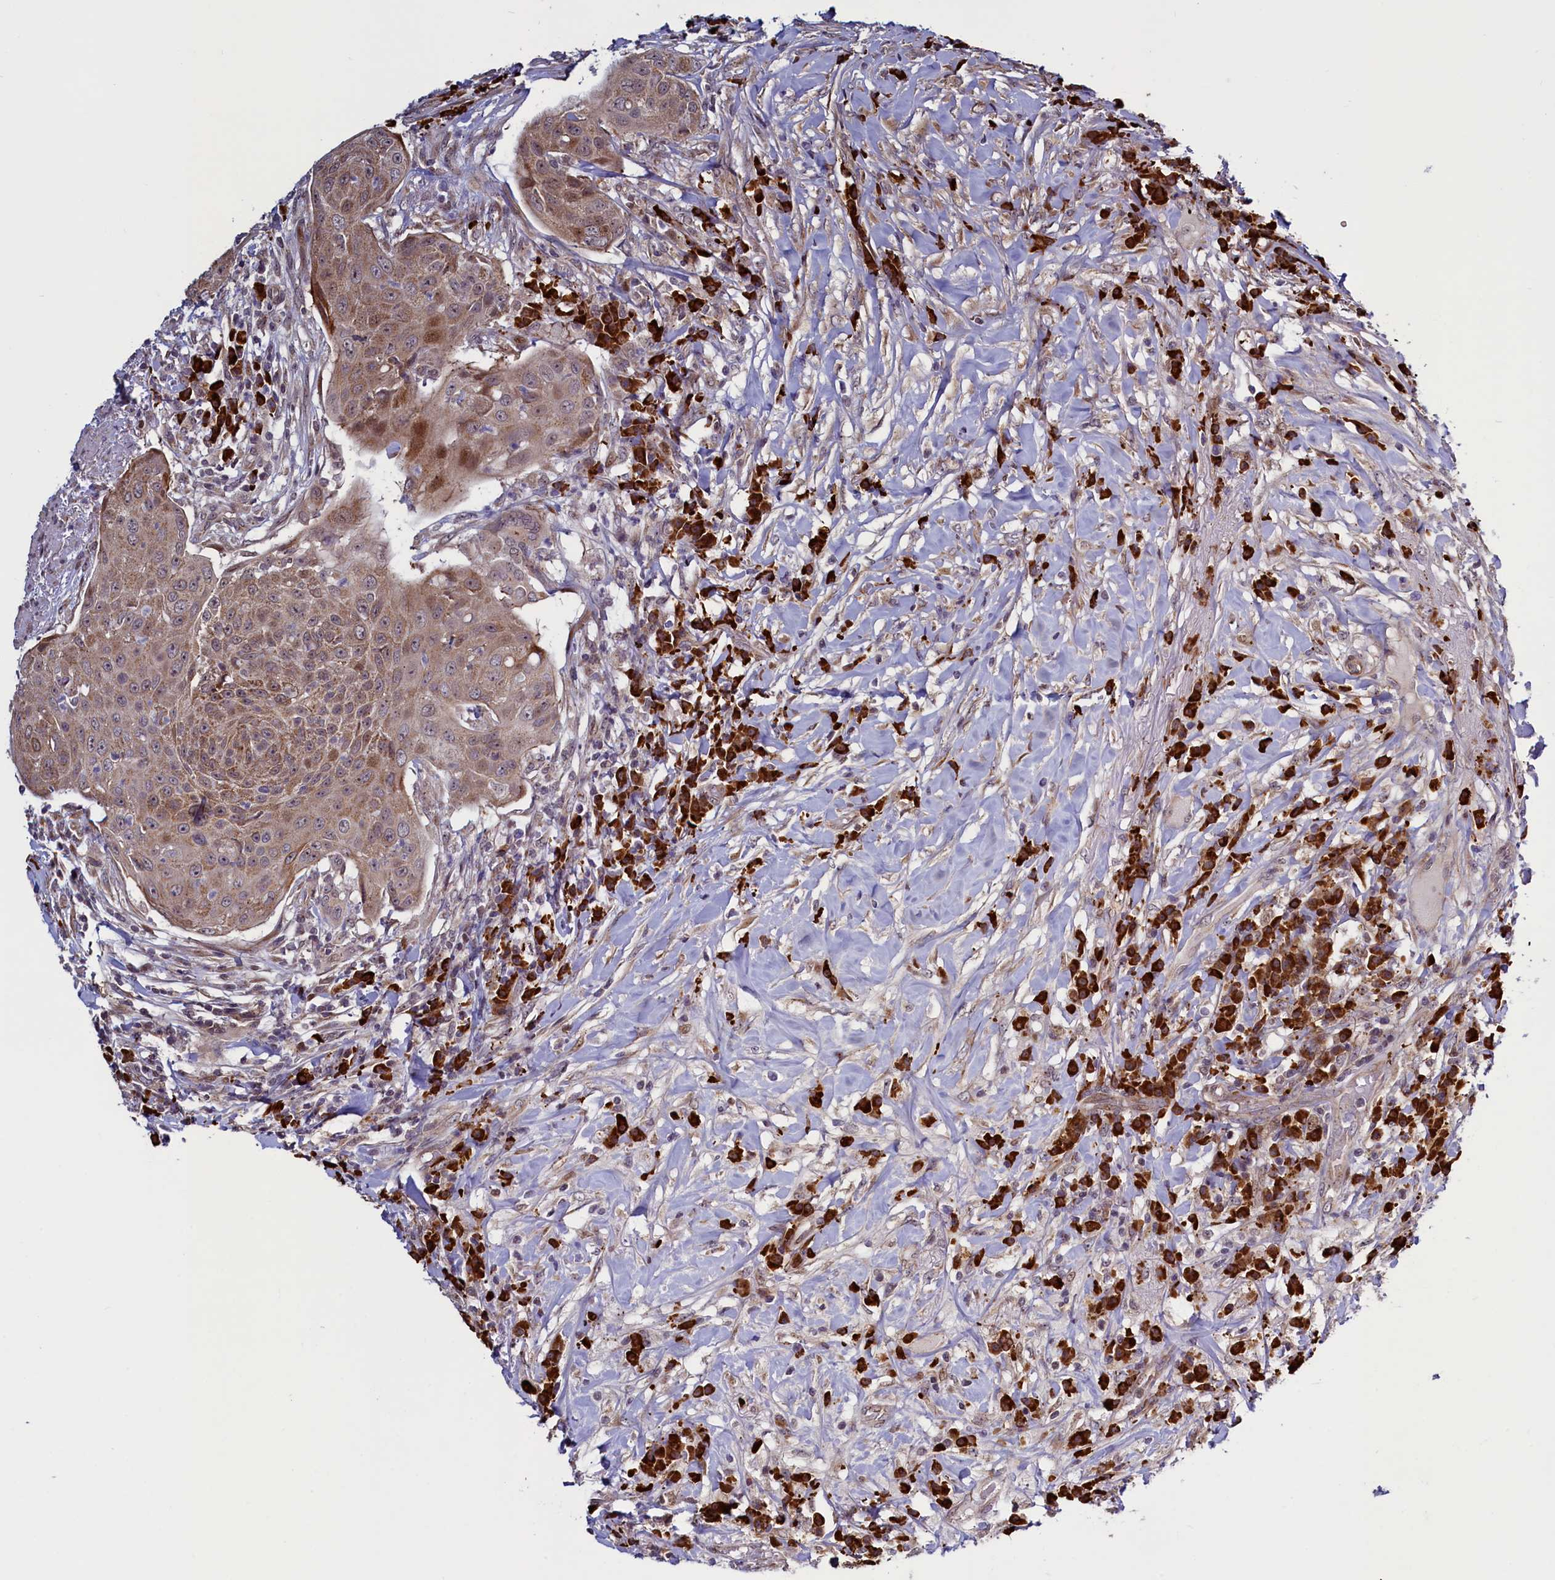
{"staining": {"intensity": "moderate", "quantity": ">75%", "location": "cytoplasmic/membranous"}, "tissue": "urothelial cancer", "cell_type": "Tumor cells", "image_type": "cancer", "snomed": [{"axis": "morphology", "description": "Urothelial carcinoma, High grade"}, {"axis": "topography", "description": "Urinary bladder"}], "caption": "A micrograph of urothelial cancer stained for a protein demonstrates moderate cytoplasmic/membranous brown staining in tumor cells.", "gene": "RBFA", "patient": {"sex": "female", "age": 63}}